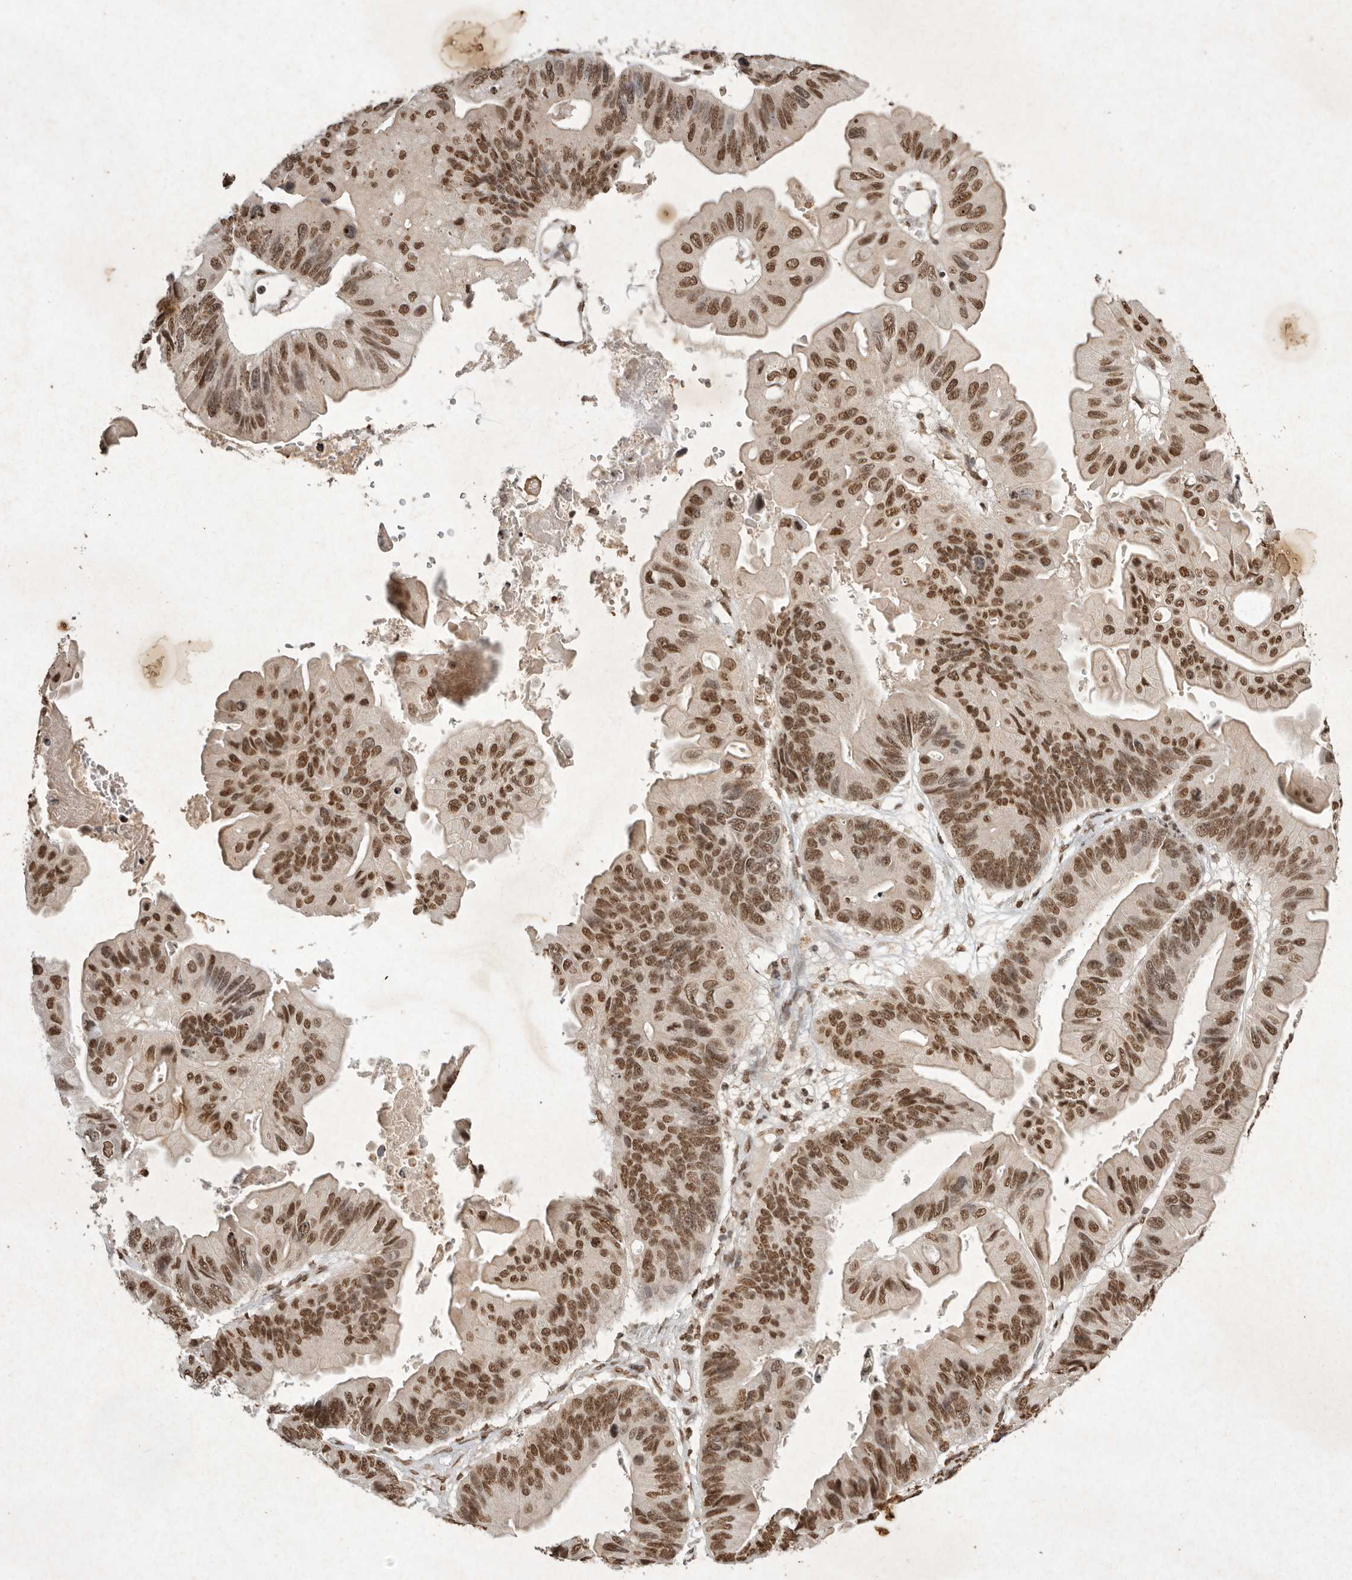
{"staining": {"intensity": "strong", "quantity": ">75%", "location": "cytoplasmic/membranous,nuclear"}, "tissue": "ovarian cancer", "cell_type": "Tumor cells", "image_type": "cancer", "snomed": [{"axis": "morphology", "description": "Cystadenocarcinoma, mucinous, NOS"}, {"axis": "topography", "description": "Ovary"}], "caption": "IHC (DAB (3,3'-diaminobenzidine)) staining of mucinous cystadenocarcinoma (ovarian) demonstrates strong cytoplasmic/membranous and nuclear protein staining in approximately >75% of tumor cells.", "gene": "NKX3-2", "patient": {"sex": "female", "age": 61}}